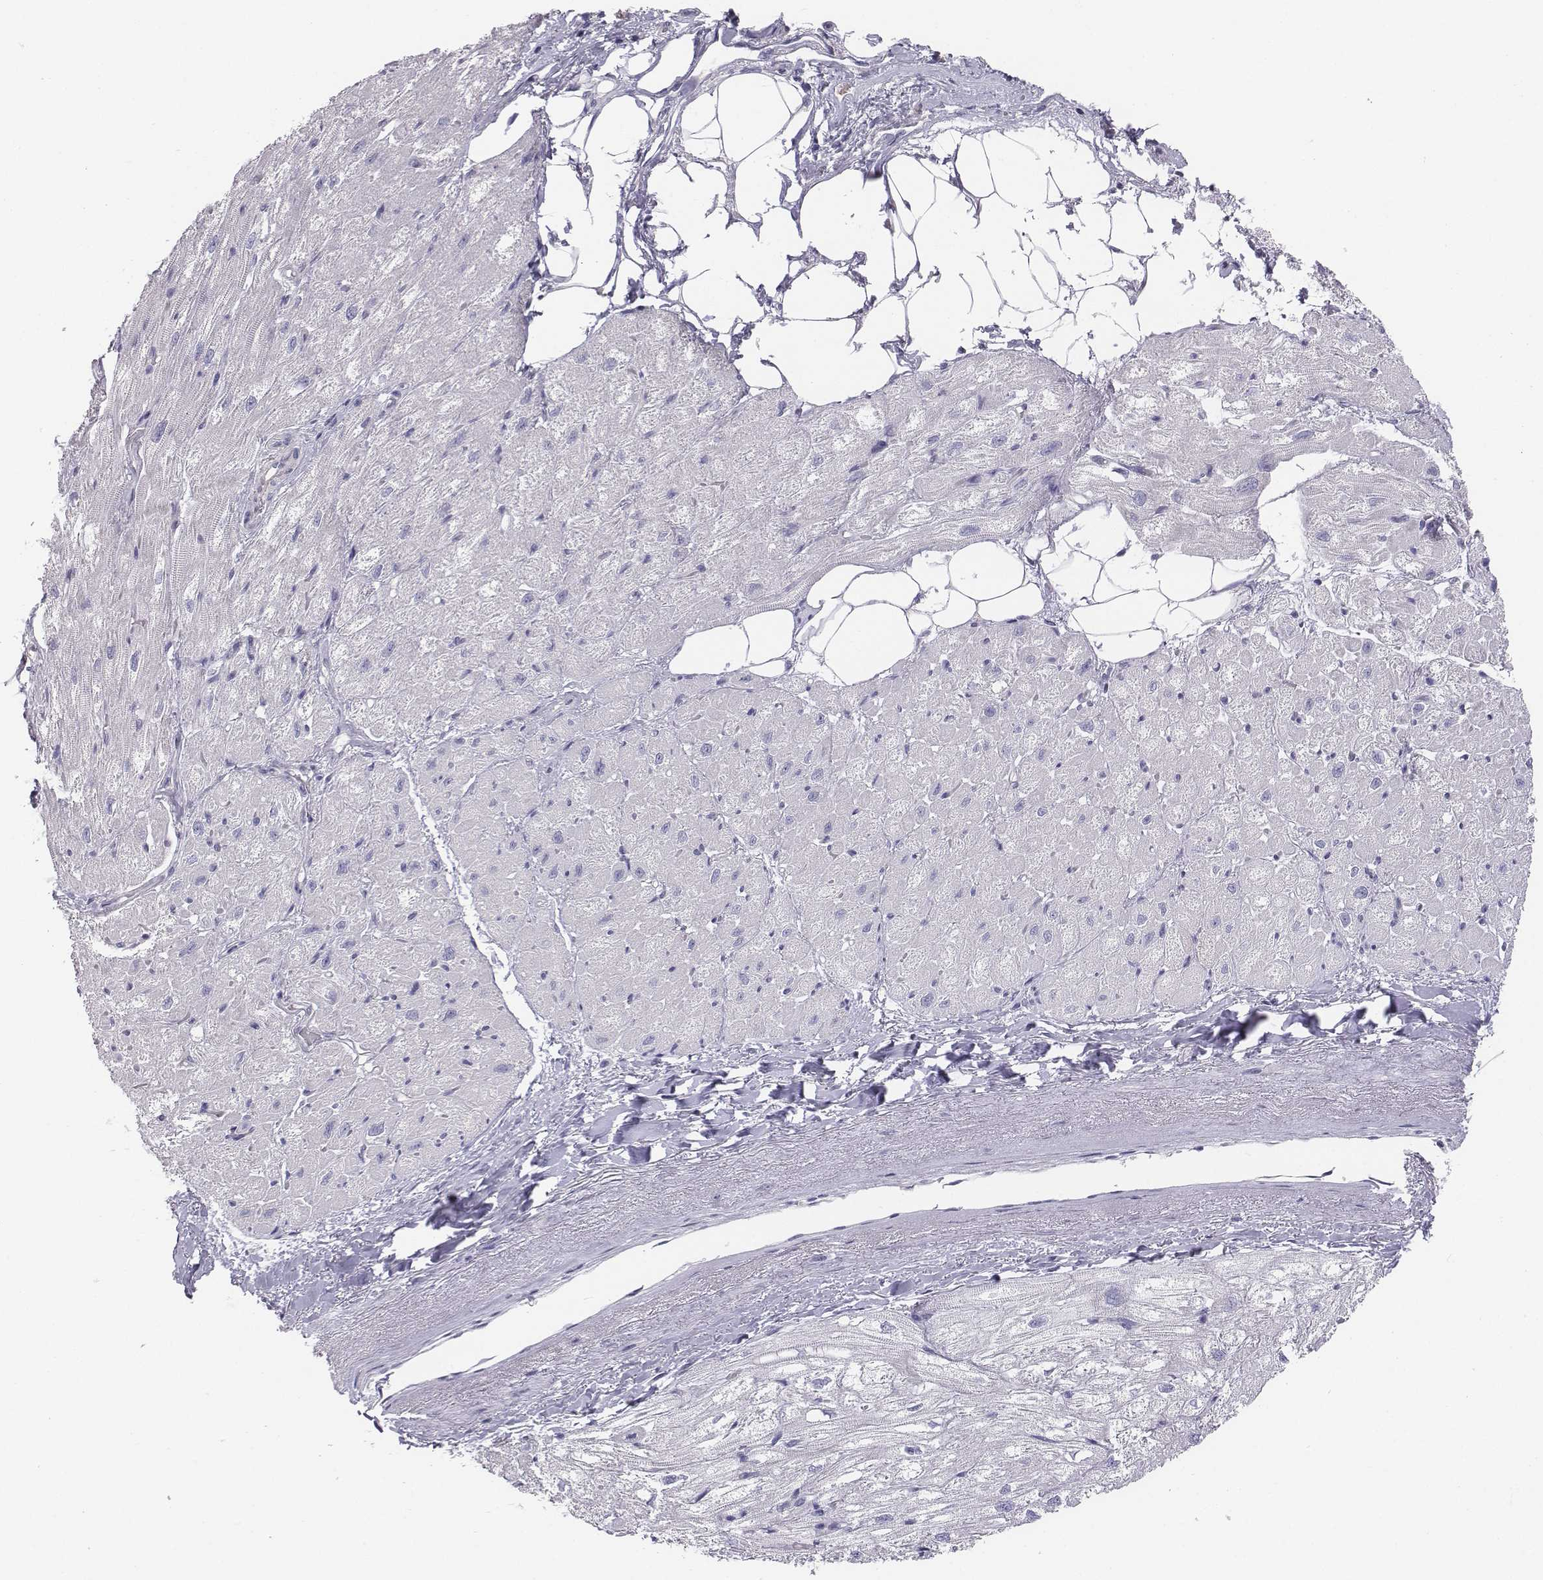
{"staining": {"intensity": "negative", "quantity": "none", "location": "none"}, "tissue": "heart muscle", "cell_type": "Cardiomyocytes", "image_type": "normal", "snomed": [{"axis": "morphology", "description": "Normal tissue, NOS"}, {"axis": "topography", "description": "Heart"}], "caption": "Unremarkable heart muscle was stained to show a protein in brown. There is no significant staining in cardiomyocytes. (DAB immunohistochemistry visualized using brightfield microscopy, high magnification).", "gene": "CHST14", "patient": {"sex": "female", "age": 69}}